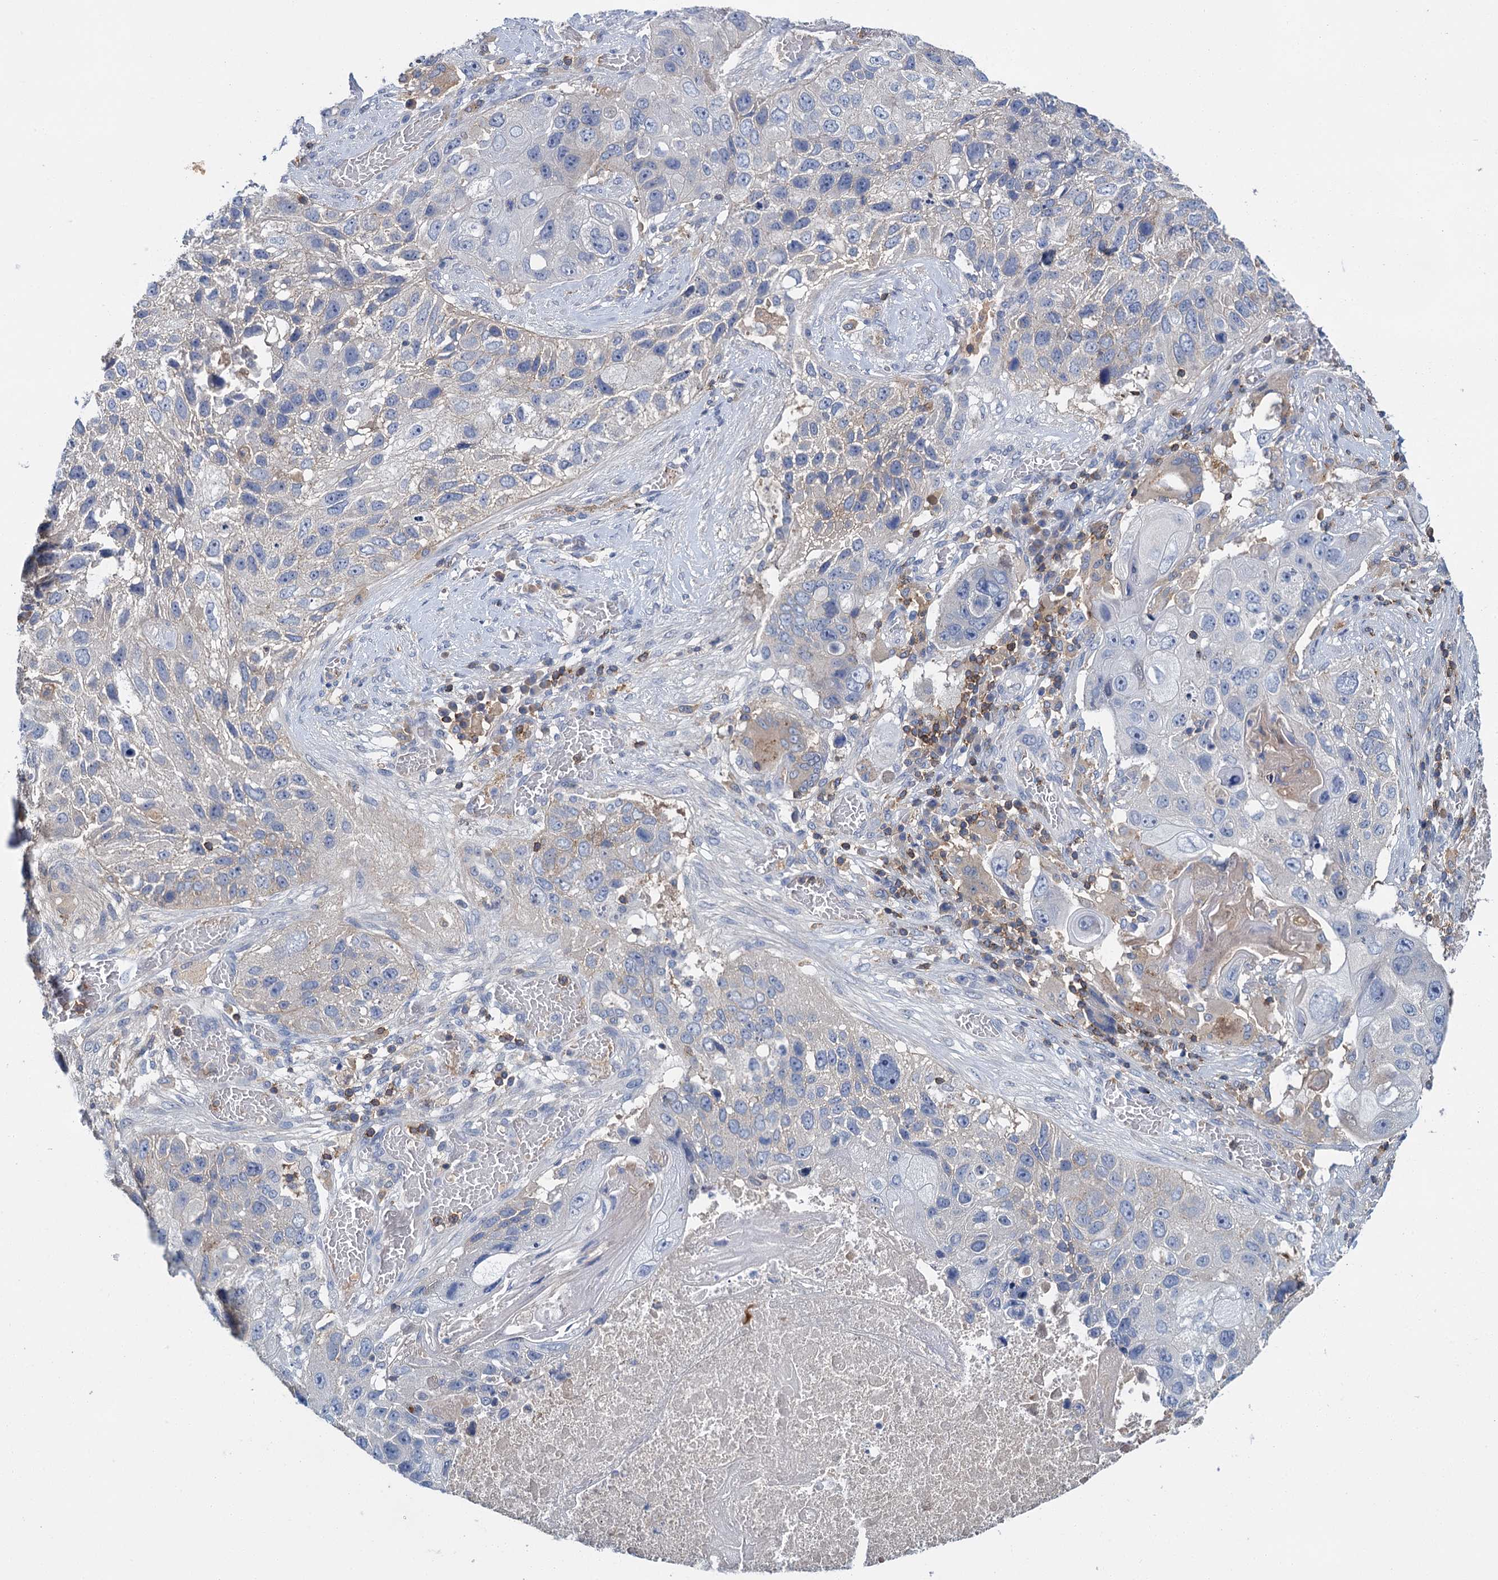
{"staining": {"intensity": "weak", "quantity": "<25%", "location": "cytoplasmic/membranous"}, "tissue": "lung cancer", "cell_type": "Tumor cells", "image_type": "cancer", "snomed": [{"axis": "morphology", "description": "Squamous cell carcinoma, NOS"}, {"axis": "topography", "description": "Lung"}], "caption": "Squamous cell carcinoma (lung) stained for a protein using immunohistochemistry (IHC) demonstrates no staining tumor cells.", "gene": "FGFR2", "patient": {"sex": "male", "age": 61}}